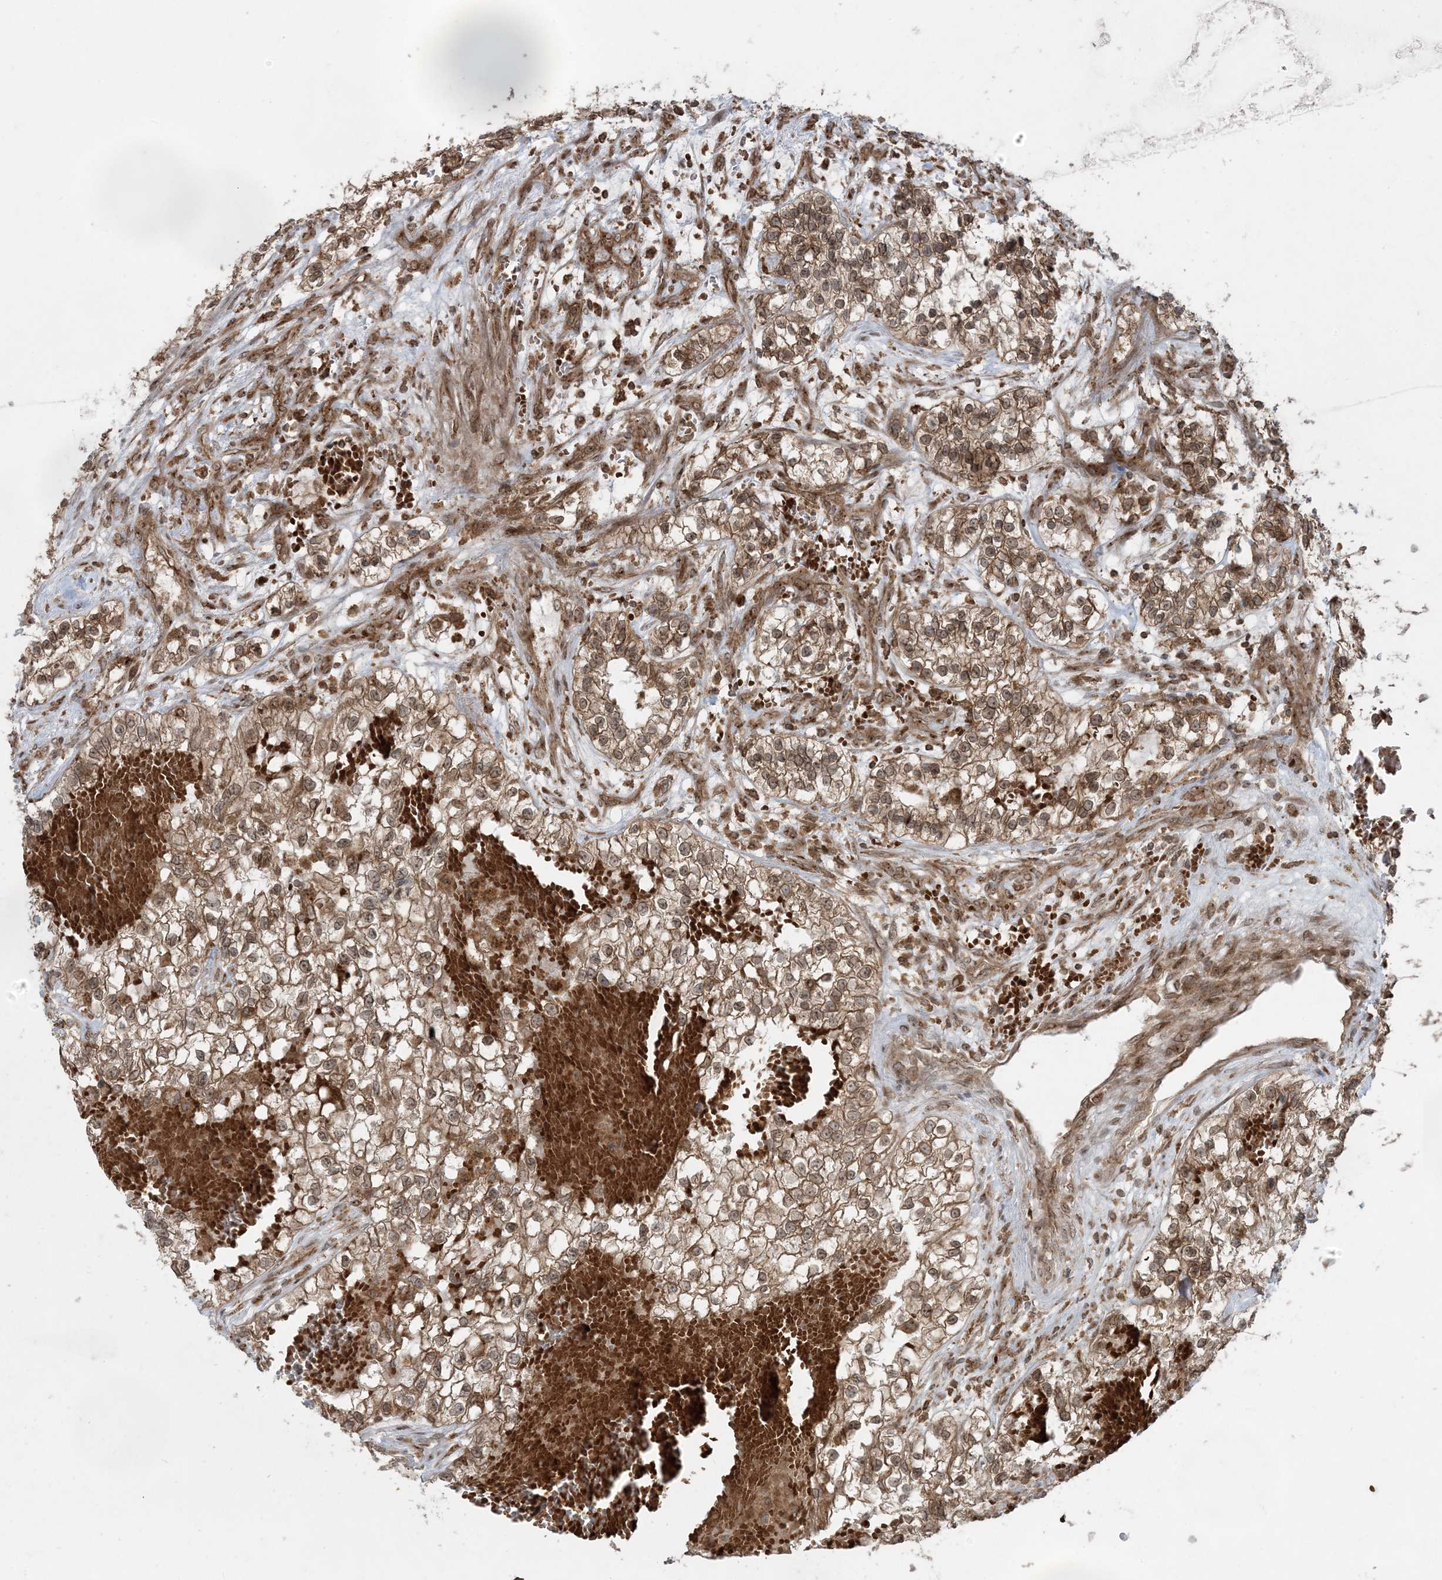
{"staining": {"intensity": "moderate", "quantity": ">75%", "location": "cytoplasmic/membranous,nuclear"}, "tissue": "renal cancer", "cell_type": "Tumor cells", "image_type": "cancer", "snomed": [{"axis": "morphology", "description": "Adenocarcinoma, NOS"}, {"axis": "topography", "description": "Kidney"}], "caption": "Renal adenocarcinoma was stained to show a protein in brown. There is medium levels of moderate cytoplasmic/membranous and nuclear expression in about >75% of tumor cells. The staining was performed using DAB (3,3'-diaminobenzidine), with brown indicating positive protein expression. Nuclei are stained blue with hematoxylin.", "gene": "DDX19B", "patient": {"sex": "female", "age": 57}}